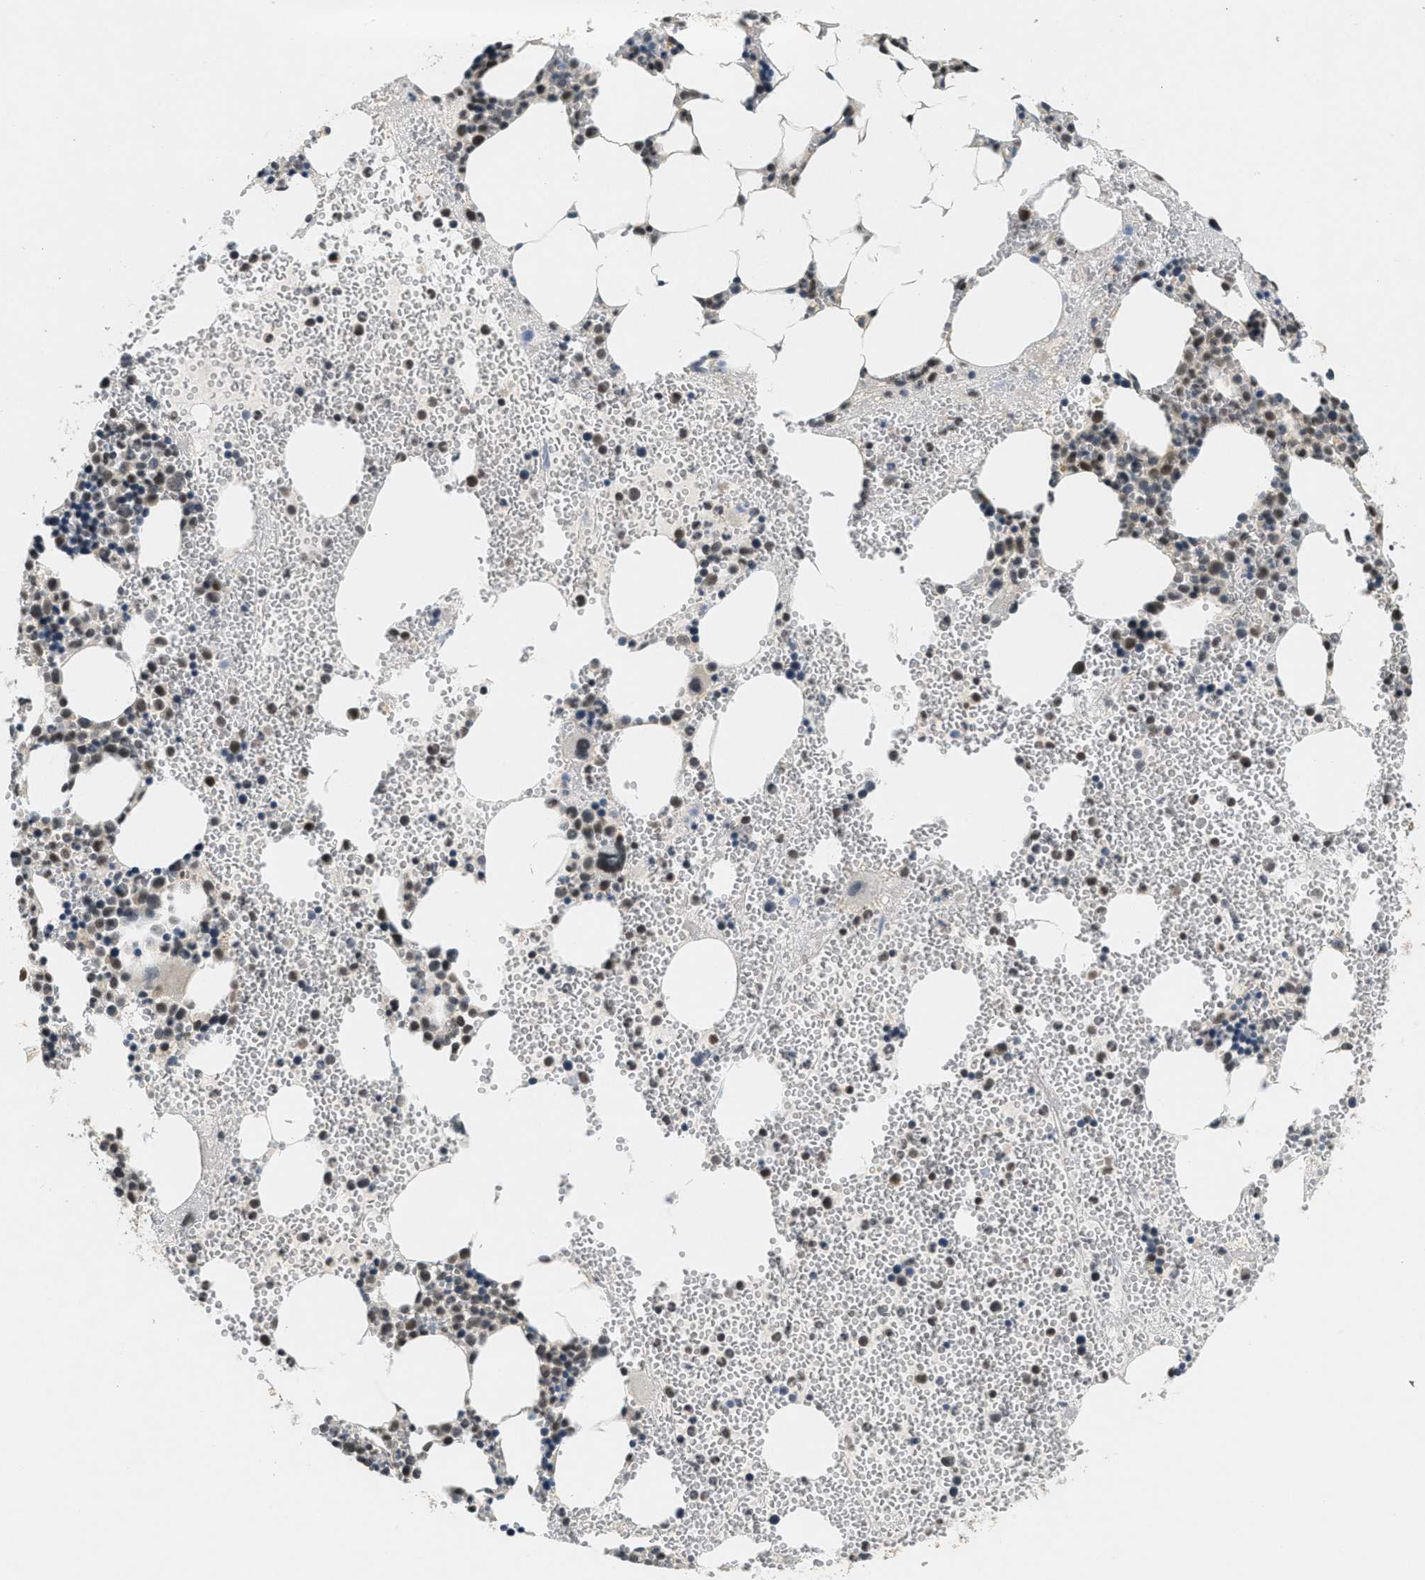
{"staining": {"intensity": "moderate", "quantity": ">75%", "location": "nuclear"}, "tissue": "bone marrow", "cell_type": "Hematopoietic cells", "image_type": "normal", "snomed": [{"axis": "morphology", "description": "Normal tissue, NOS"}, {"axis": "morphology", "description": "Inflammation, NOS"}, {"axis": "topography", "description": "Bone marrow"}], "caption": "A high-resolution histopathology image shows immunohistochemistry (IHC) staining of unremarkable bone marrow, which shows moderate nuclear expression in about >75% of hematopoietic cells.", "gene": "DNAJB1", "patient": {"sex": "female", "age": 76}}